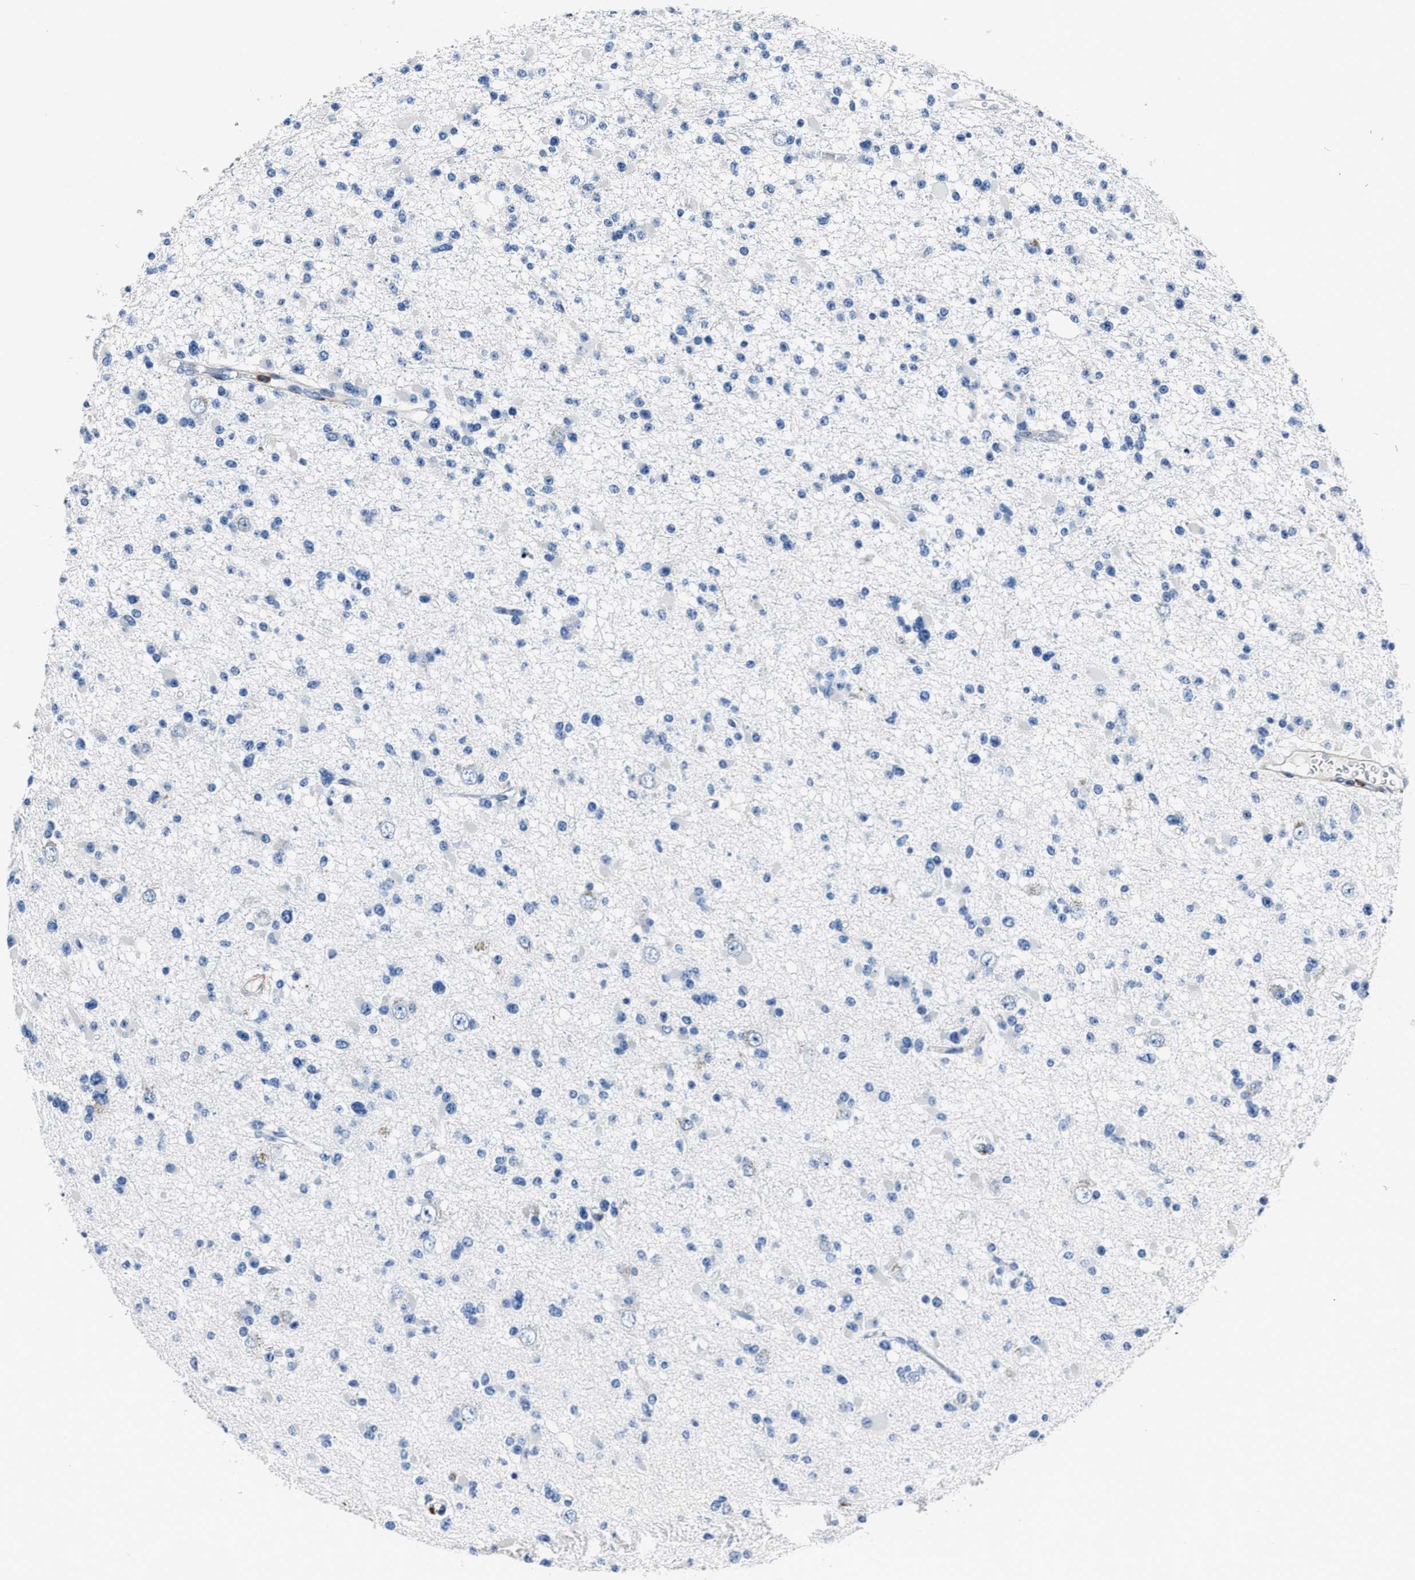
{"staining": {"intensity": "negative", "quantity": "none", "location": "none"}, "tissue": "glioma", "cell_type": "Tumor cells", "image_type": "cancer", "snomed": [{"axis": "morphology", "description": "Glioma, malignant, Low grade"}, {"axis": "topography", "description": "Brain"}], "caption": "IHC of human glioma reveals no expression in tumor cells.", "gene": "FGL2", "patient": {"sex": "female", "age": 22}}